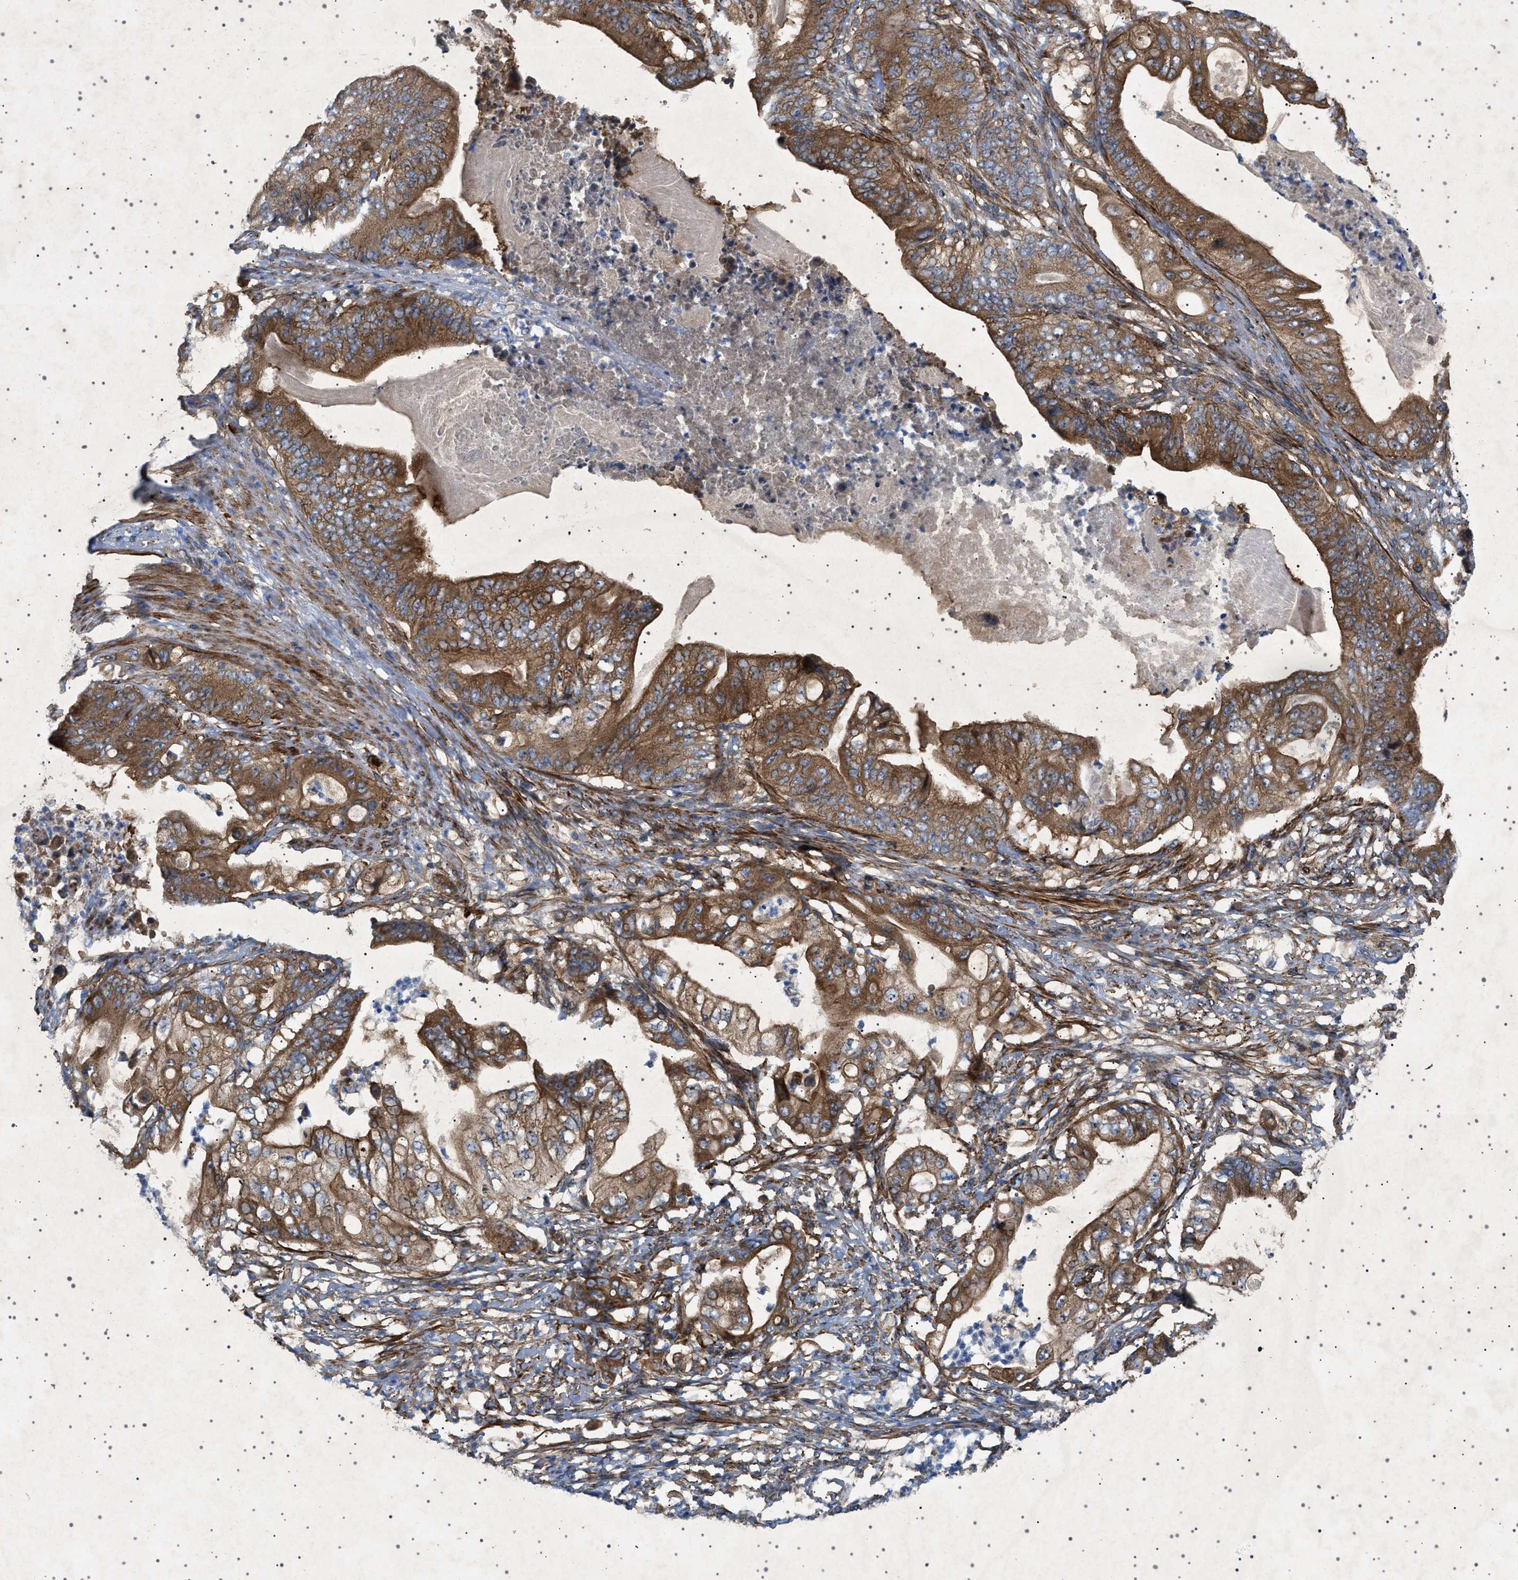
{"staining": {"intensity": "strong", "quantity": ">75%", "location": "cytoplasmic/membranous"}, "tissue": "stomach cancer", "cell_type": "Tumor cells", "image_type": "cancer", "snomed": [{"axis": "morphology", "description": "Adenocarcinoma, NOS"}, {"axis": "topography", "description": "Stomach"}], "caption": "Adenocarcinoma (stomach) was stained to show a protein in brown. There is high levels of strong cytoplasmic/membranous positivity in approximately >75% of tumor cells. The staining was performed using DAB (3,3'-diaminobenzidine), with brown indicating positive protein expression. Nuclei are stained blue with hematoxylin.", "gene": "CCDC186", "patient": {"sex": "female", "age": 73}}